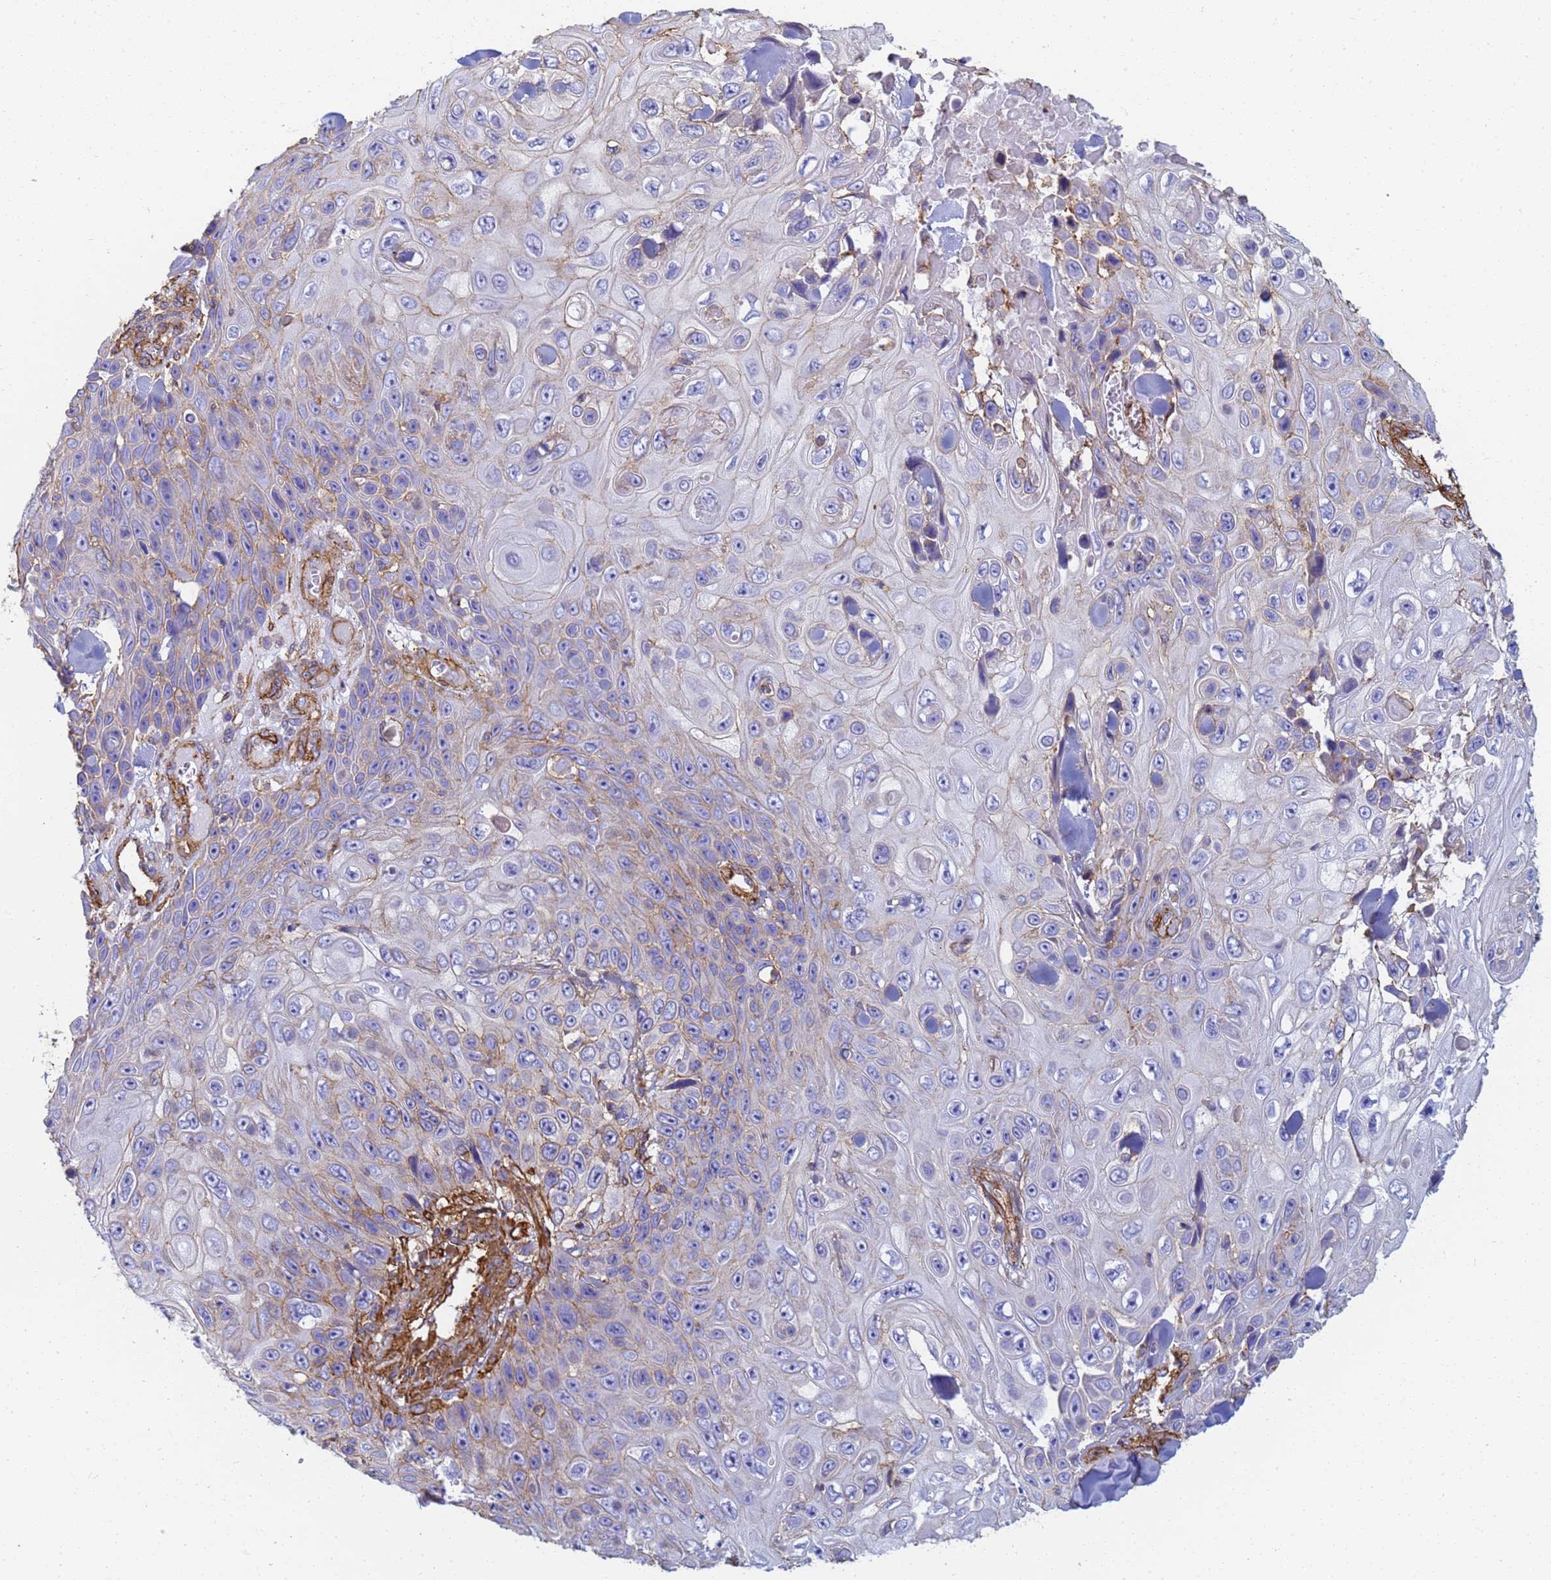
{"staining": {"intensity": "moderate", "quantity": "<25%", "location": "cytoplasmic/membranous"}, "tissue": "skin cancer", "cell_type": "Tumor cells", "image_type": "cancer", "snomed": [{"axis": "morphology", "description": "Squamous cell carcinoma, NOS"}, {"axis": "topography", "description": "Skin"}], "caption": "Protein expression analysis of human skin cancer (squamous cell carcinoma) reveals moderate cytoplasmic/membranous staining in about <25% of tumor cells.", "gene": "TPM1", "patient": {"sex": "male", "age": 82}}